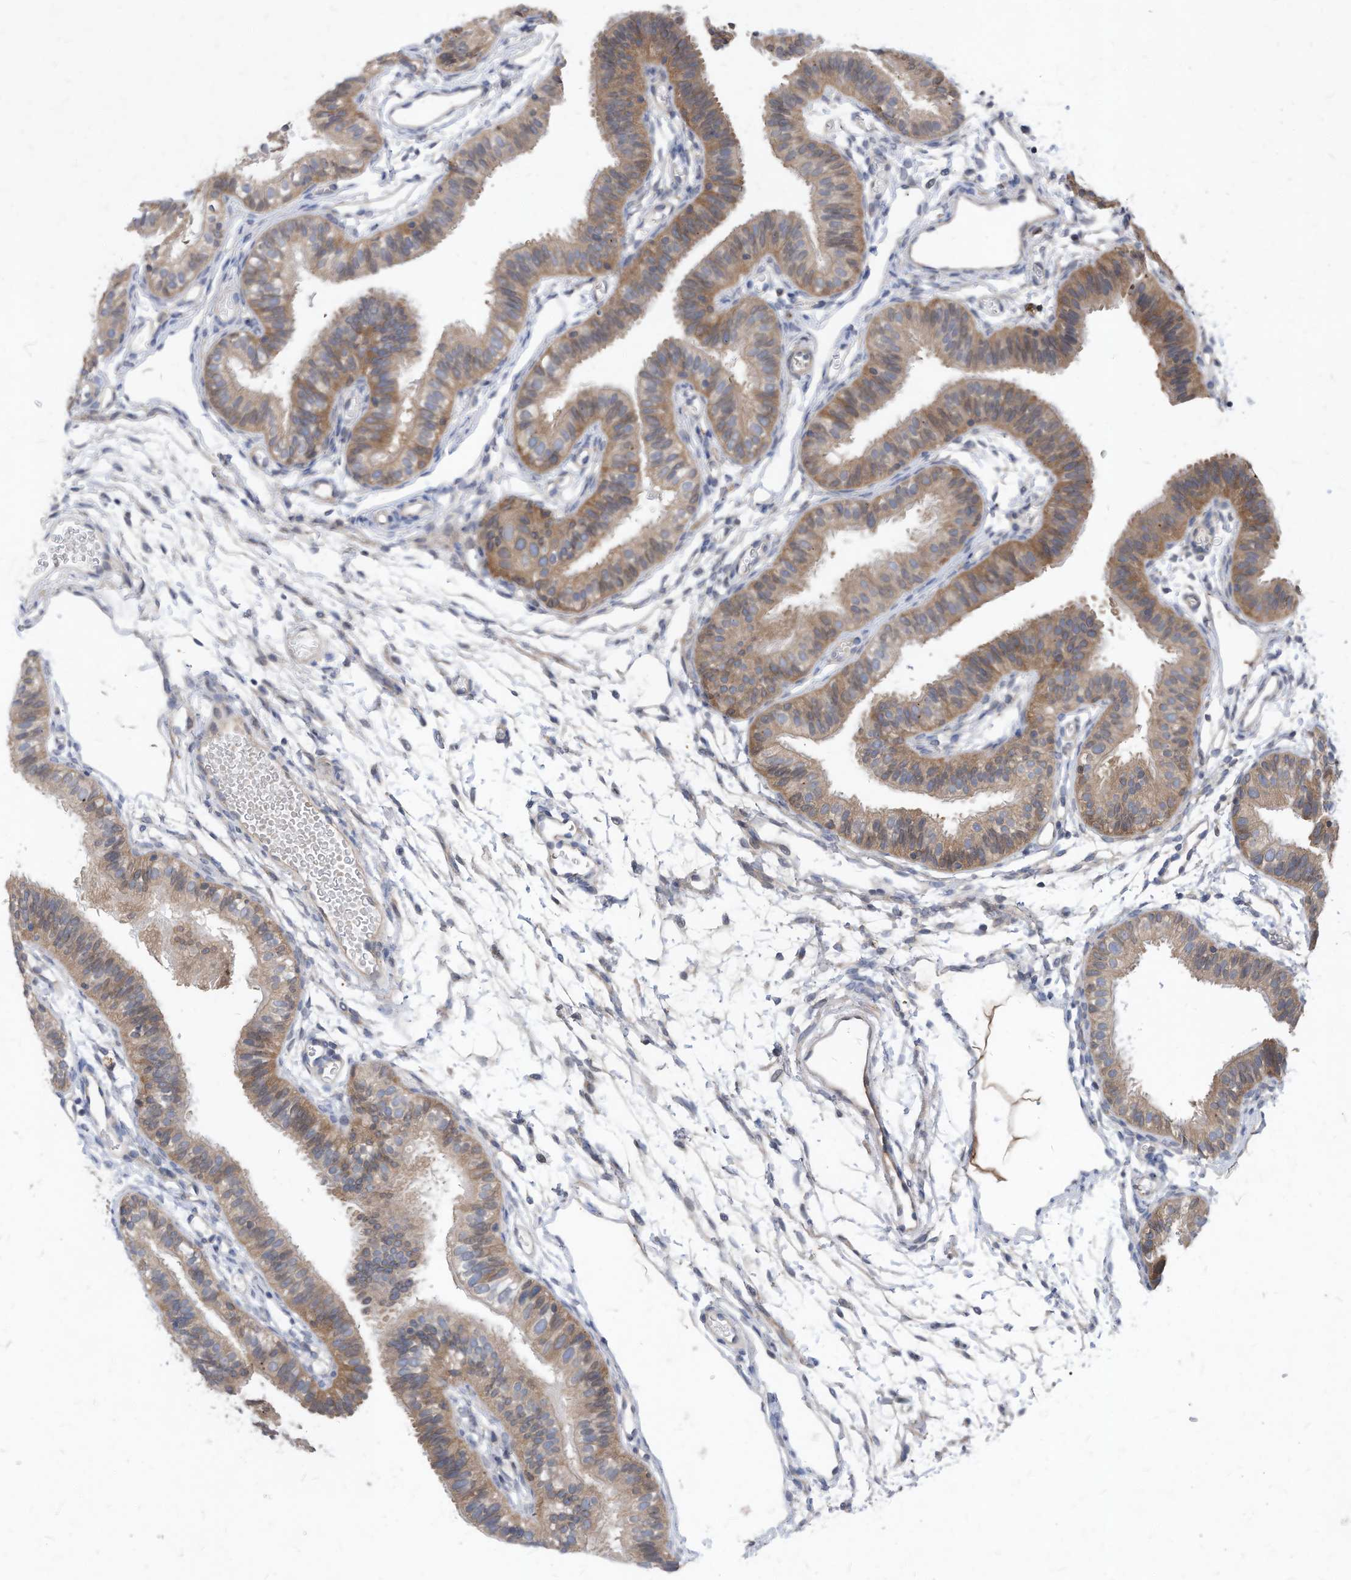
{"staining": {"intensity": "moderate", "quantity": ">75%", "location": "cytoplasmic/membranous,nuclear"}, "tissue": "fallopian tube", "cell_type": "Glandular cells", "image_type": "normal", "snomed": [{"axis": "morphology", "description": "Normal tissue, NOS"}, {"axis": "topography", "description": "Fallopian tube"}], "caption": "Immunohistochemistry (IHC) staining of unremarkable fallopian tube, which demonstrates medium levels of moderate cytoplasmic/membranous,nuclear positivity in approximately >75% of glandular cells indicating moderate cytoplasmic/membranous,nuclear protein positivity. The staining was performed using DAB (3,3'-diaminobenzidine) (brown) for protein detection and nuclei were counterstained in hematoxylin (blue).", "gene": "KPNB1", "patient": {"sex": "female", "age": 35}}